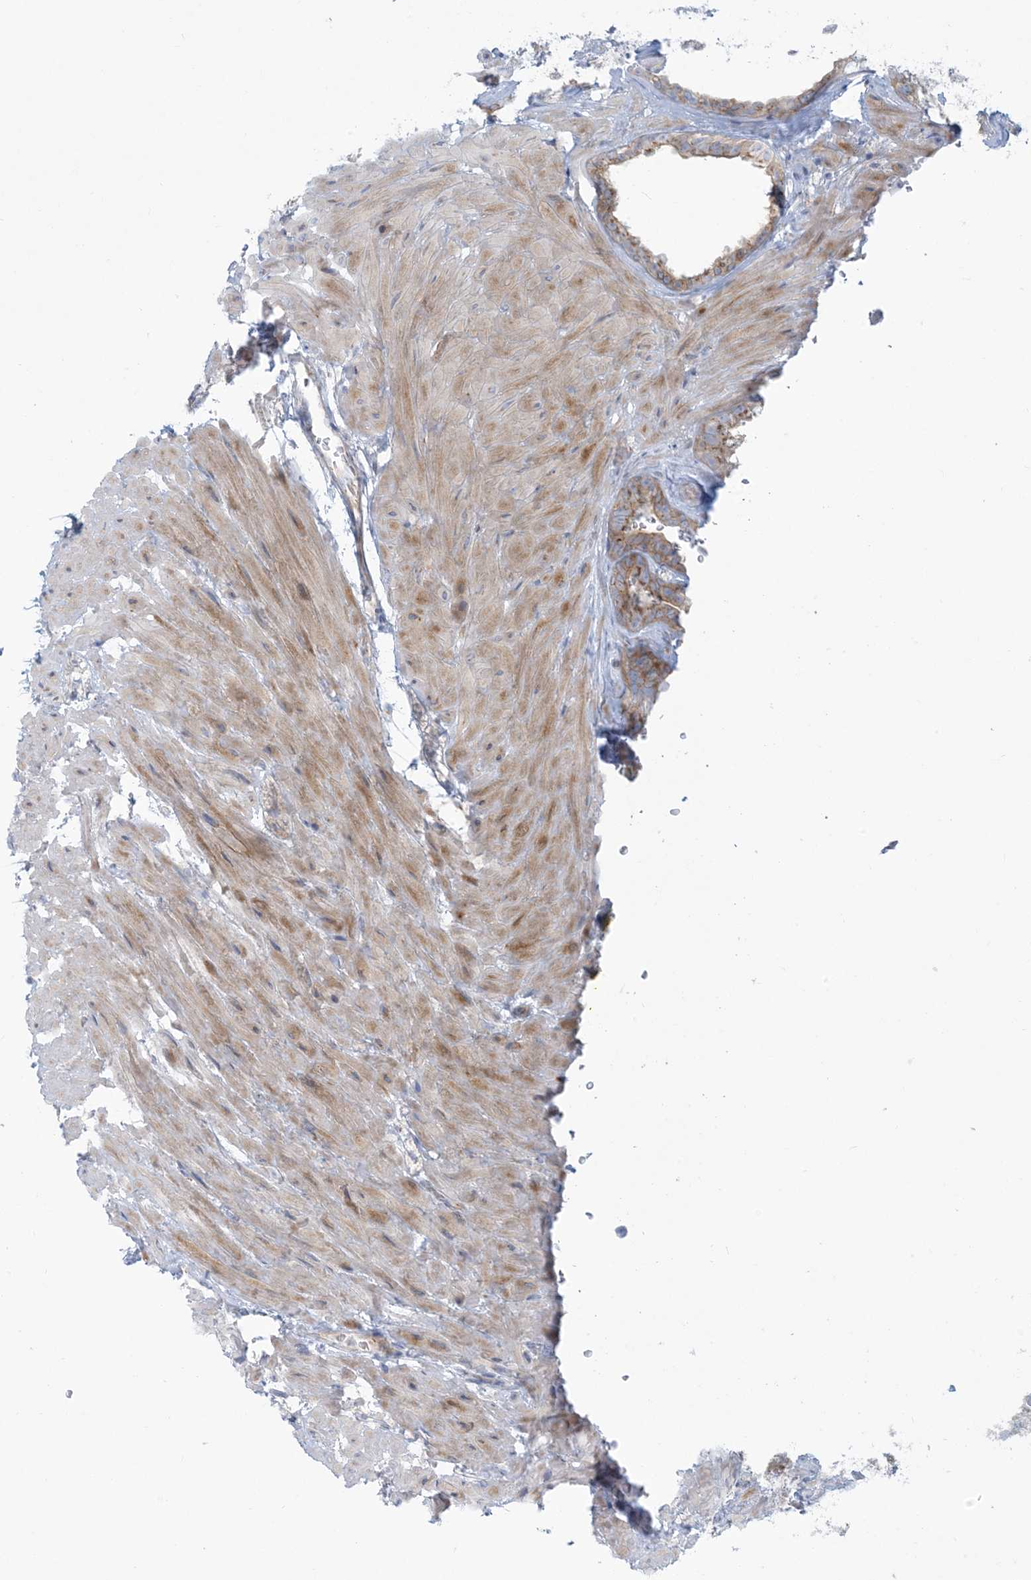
{"staining": {"intensity": "moderate", "quantity": ">75%", "location": "cytoplasmic/membranous"}, "tissue": "seminal vesicle", "cell_type": "Glandular cells", "image_type": "normal", "snomed": [{"axis": "morphology", "description": "Normal tissue, NOS"}, {"axis": "topography", "description": "Seminal veicle"}, {"axis": "topography", "description": "Peripheral nerve tissue"}], "caption": "A histopathology image of seminal vesicle stained for a protein reveals moderate cytoplasmic/membranous brown staining in glandular cells. (DAB (3,3'-diaminobenzidine) IHC, brown staining for protein, blue staining for nuclei).", "gene": "AFTPH", "patient": {"sex": "male", "age": 63}}